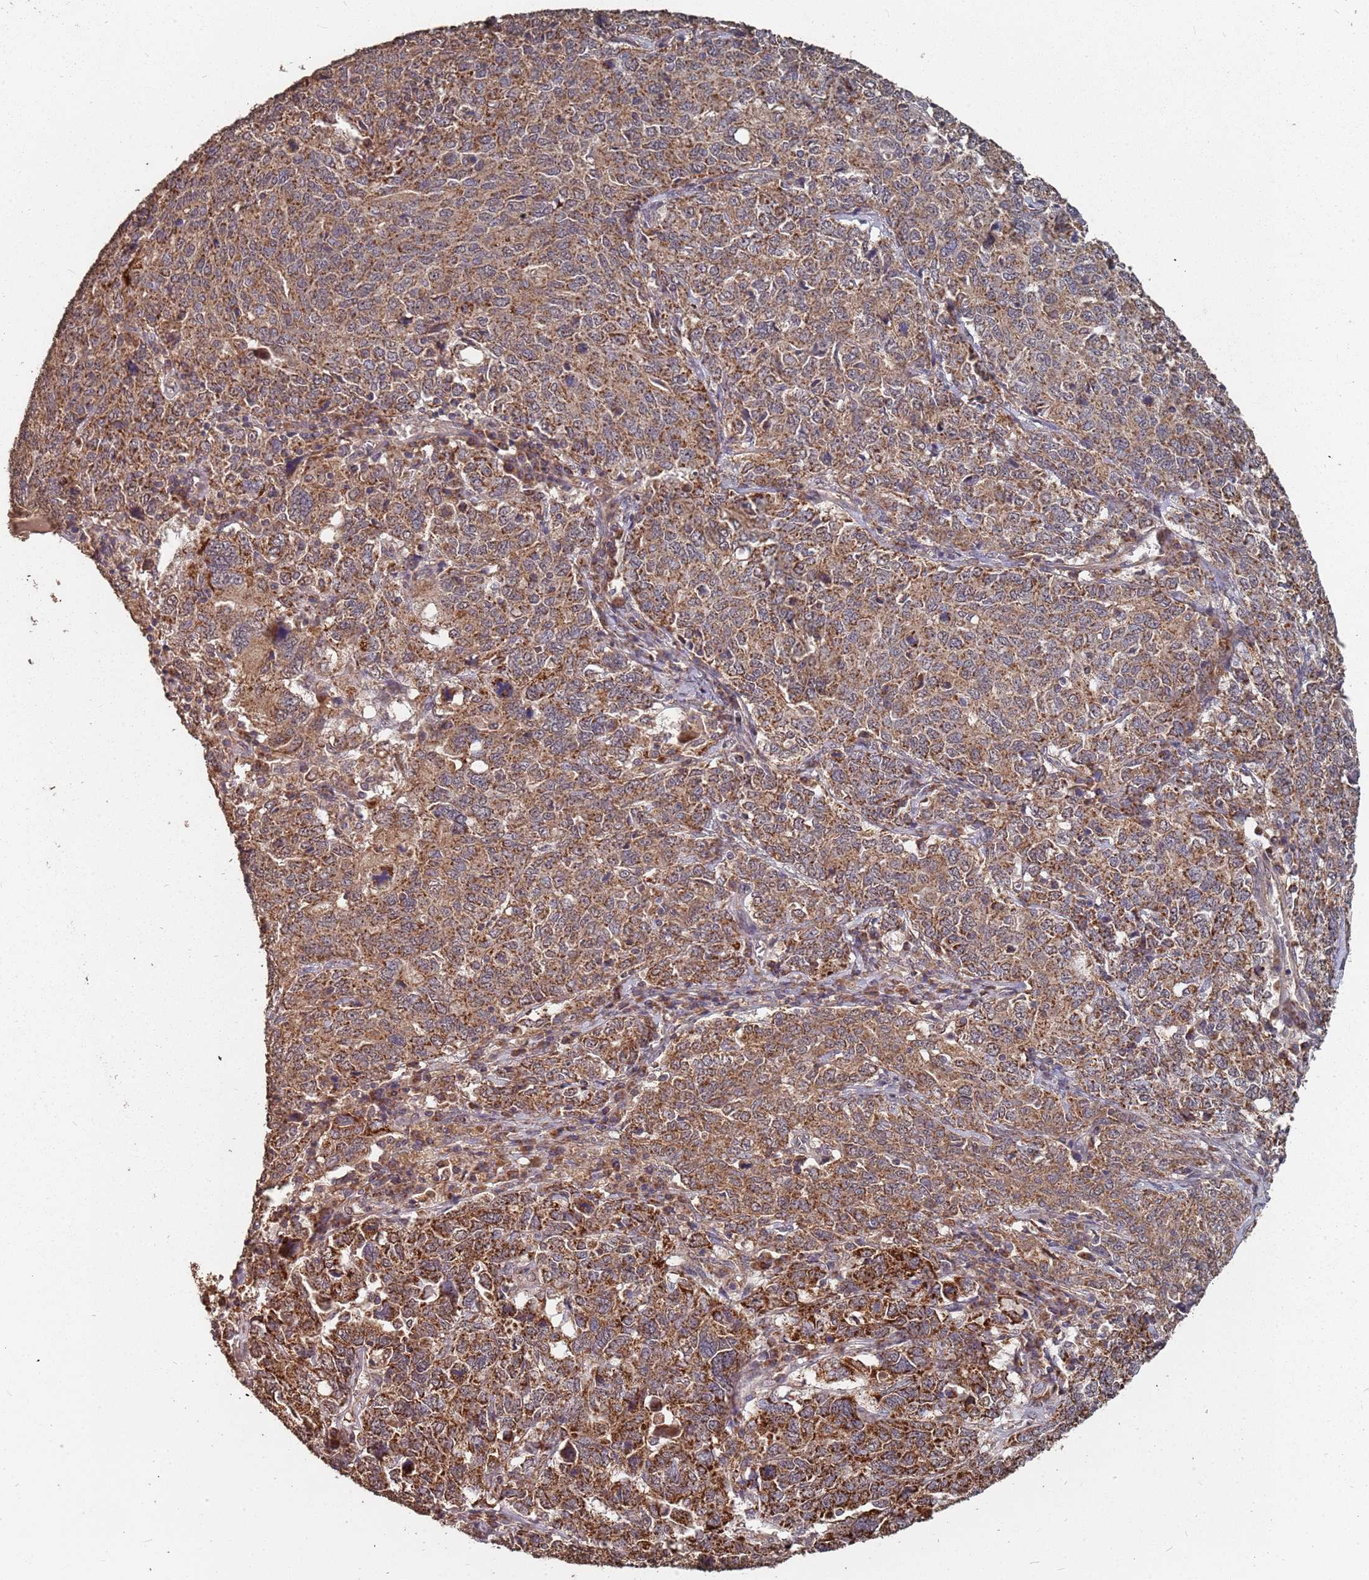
{"staining": {"intensity": "strong", "quantity": ">75%", "location": "cytoplasmic/membranous"}, "tissue": "ovarian cancer", "cell_type": "Tumor cells", "image_type": "cancer", "snomed": [{"axis": "morphology", "description": "Carcinoma, endometroid"}, {"axis": "topography", "description": "Ovary"}], "caption": "Ovarian cancer tissue exhibits strong cytoplasmic/membranous positivity in approximately >75% of tumor cells, visualized by immunohistochemistry. (DAB = brown stain, brightfield microscopy at high magnification).", "gene": "PRORP", "patient": {"sex": "female", "age": 62}}